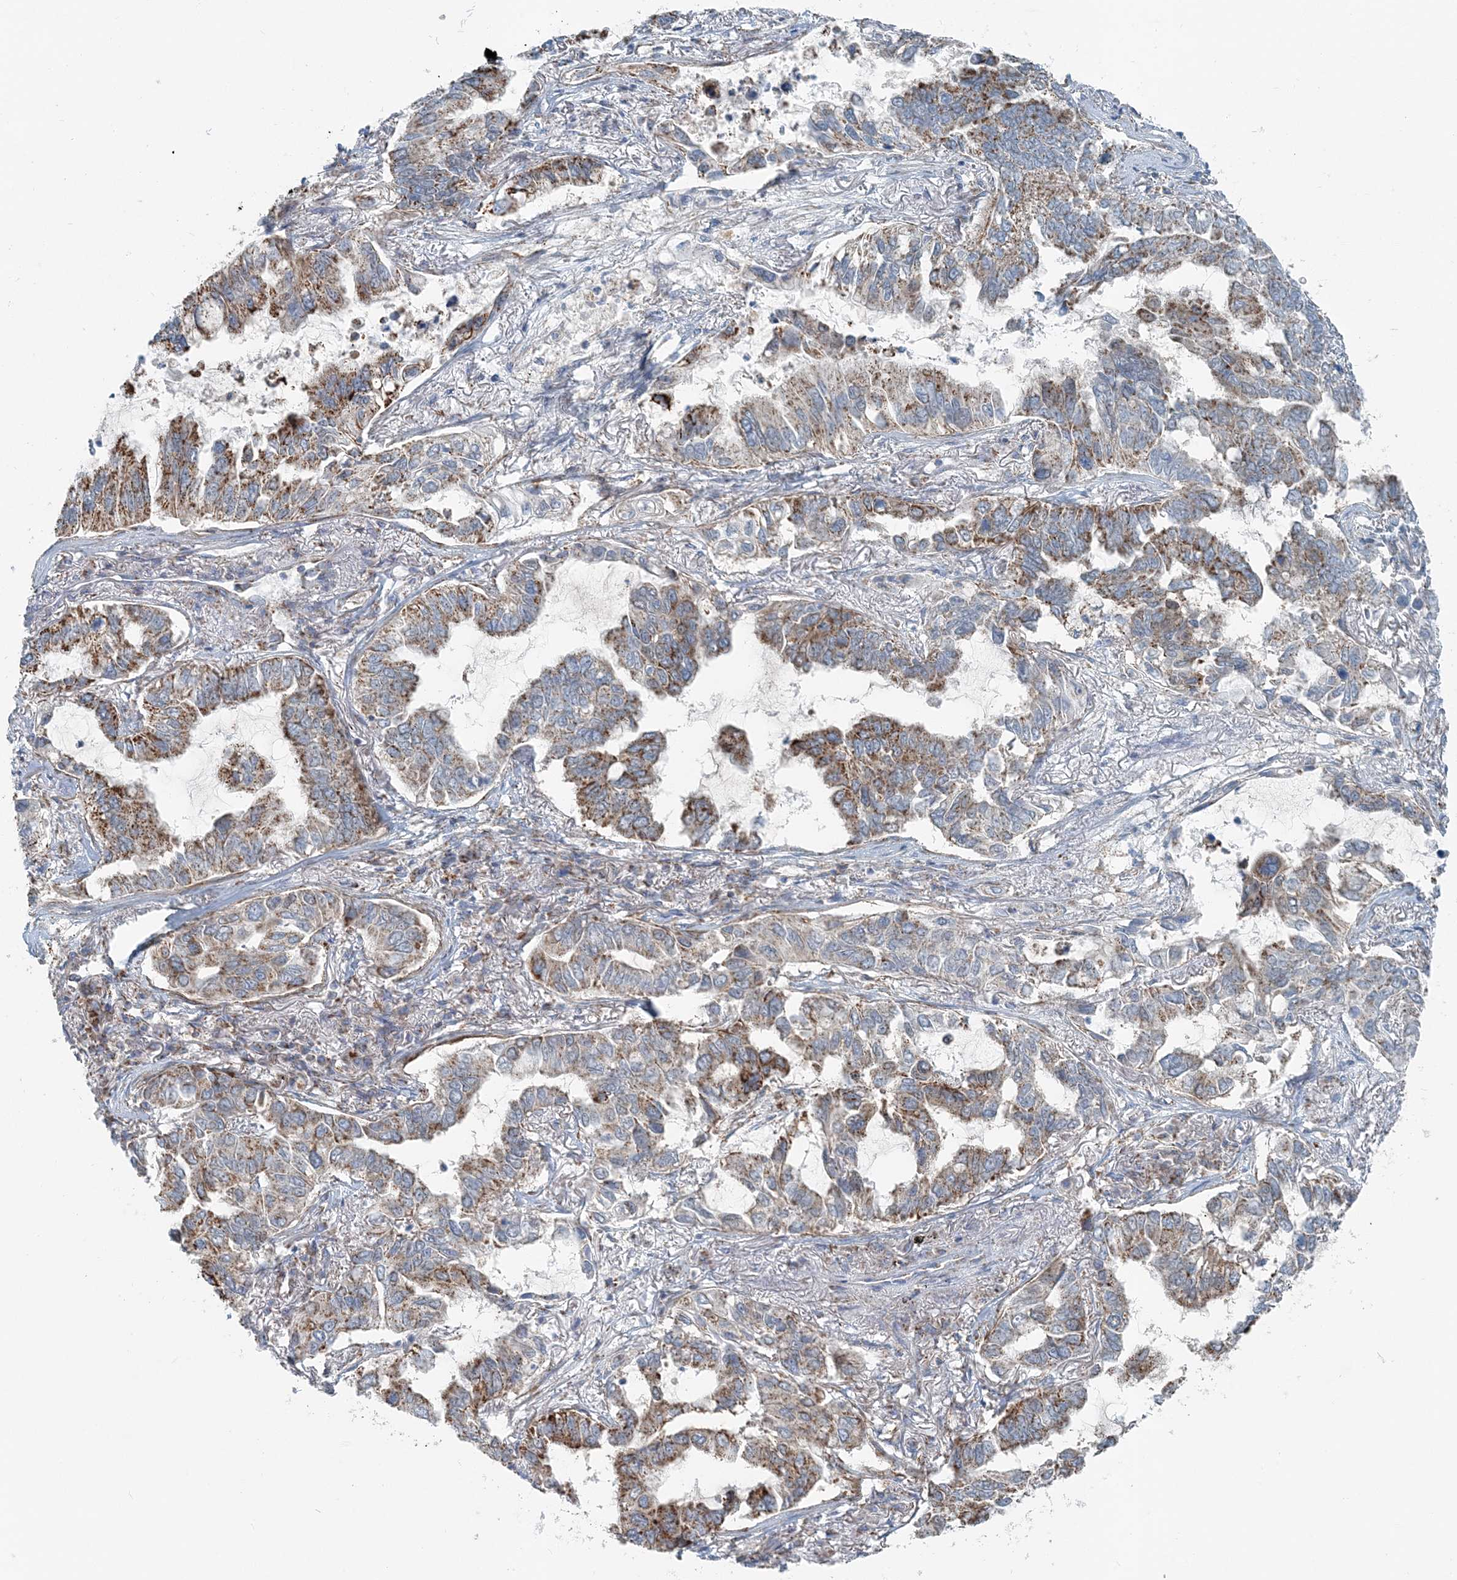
{"staining": {"intensity": "strong", "quantity": "25%-75%", "location": "cytoplasmic/membranous"}, "tissue": "lung cancer", "cell_type": "Tumor cells", "image_type": "cancer", "snomed": [{"axis": "morphology", "description": "Adenocarcinoma, NOS"}, {"axis": "topography", "description": "Lung"}], "caption": "A photomicrograph of lung adenocarcinoma stained for a protein exhibits strong cytoplasmic/membranous brown staining in tumor cells. The staining is performed using DAB brown chromogen to label protein expression. The nuclei are counter-stained blue using hematoxylin.", "gene": "INTU", "patient": {"sex": "male", "age": 64}}